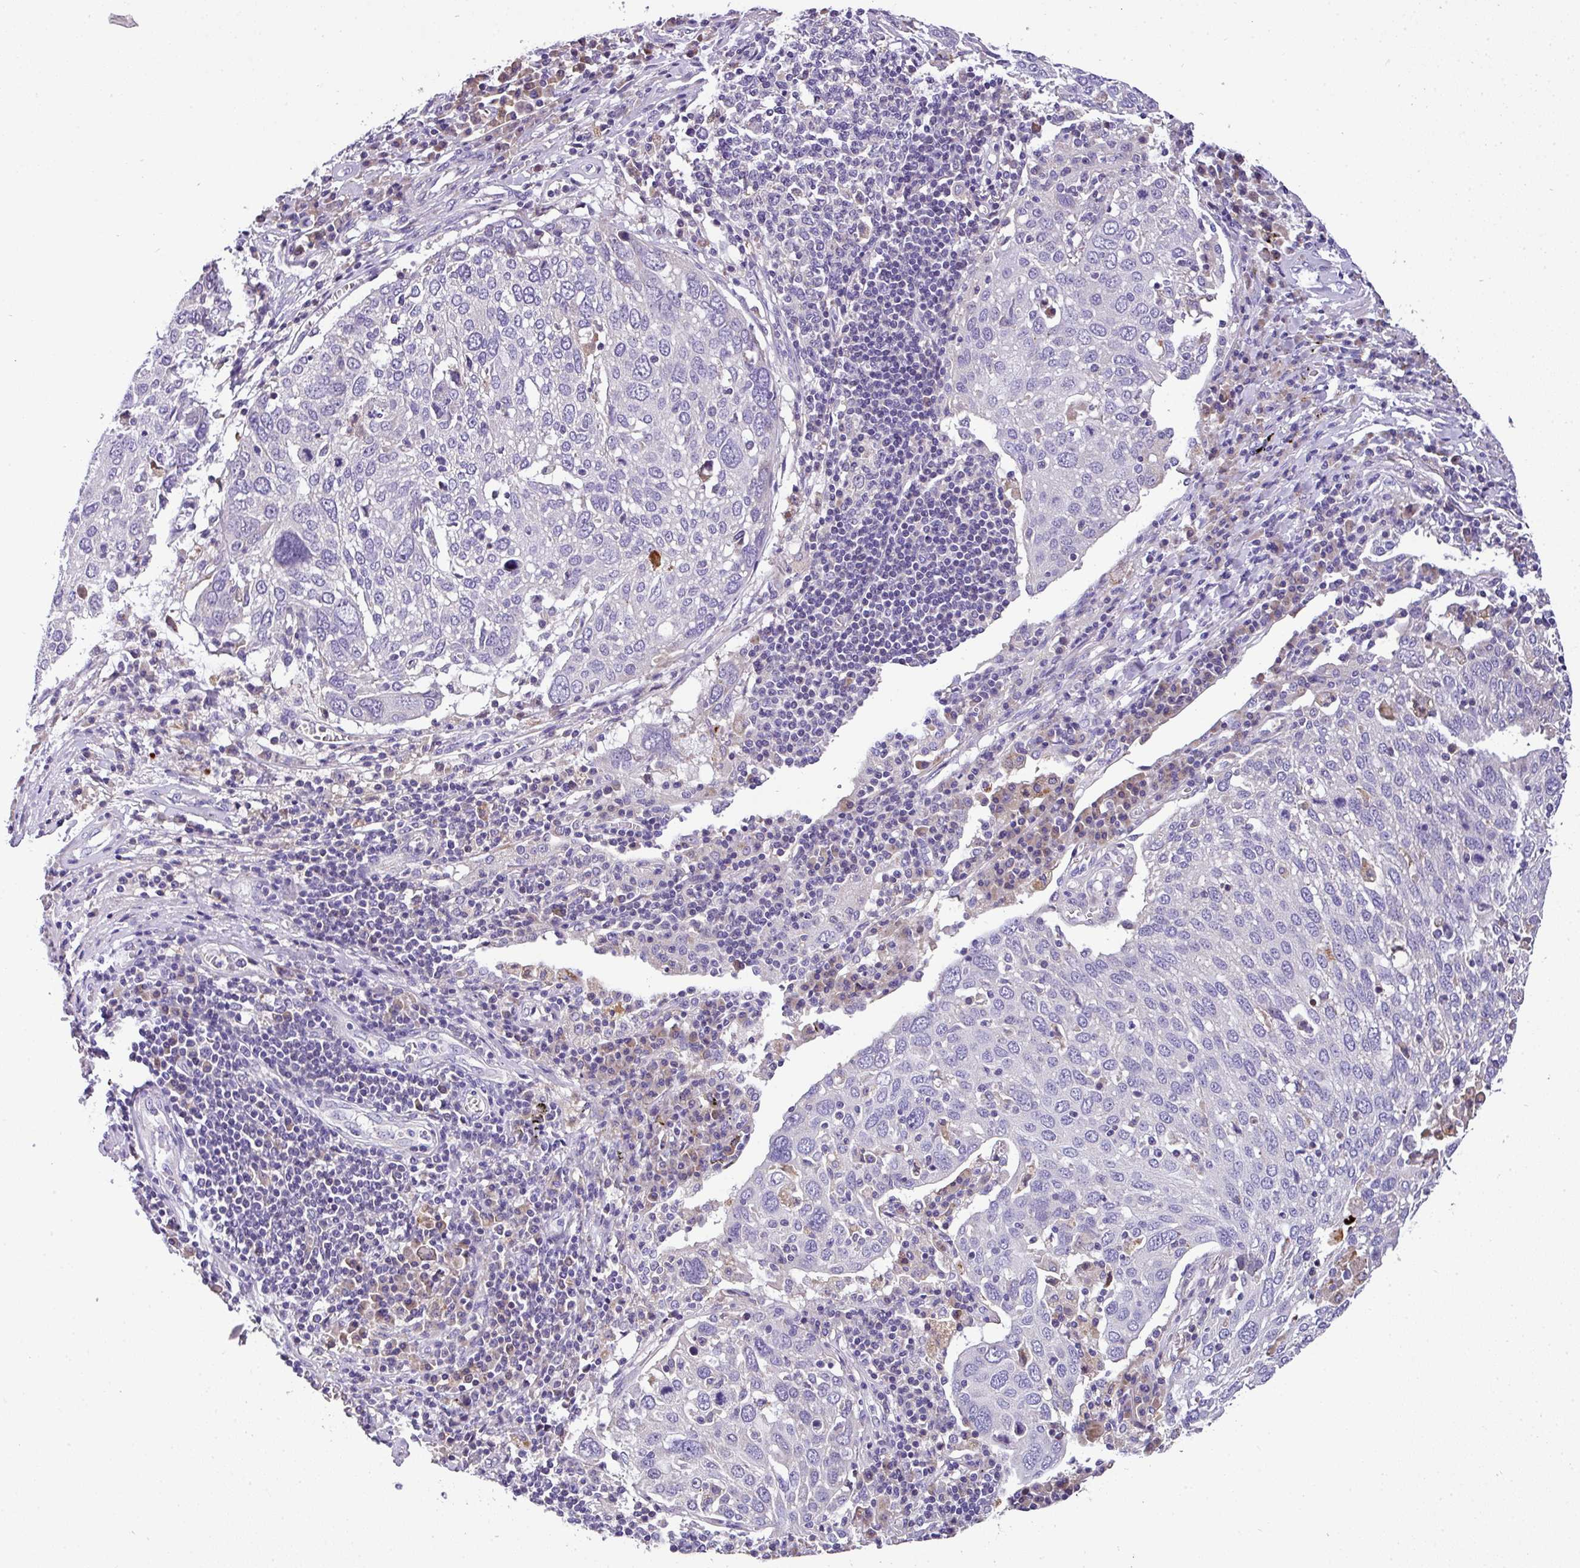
{"staining": {"intensity": "negative", "quantity": "none", "location": "none"}, "tissue": "lung cancer", "cell_type": "Tumor cells", "image_type": "cancer", "snomed": [{"axis": "morphology", "description": "Squamous cell carcinoma, NOS"}, {"axis": "topography", "description": "Lung"}], "caption": "The histopathology image shows no staining of tumor cells in lung cancer (squamous cell carcinoma).", "gene": "ANXA2R", "patient": {"sex": "male", "age": 65}}